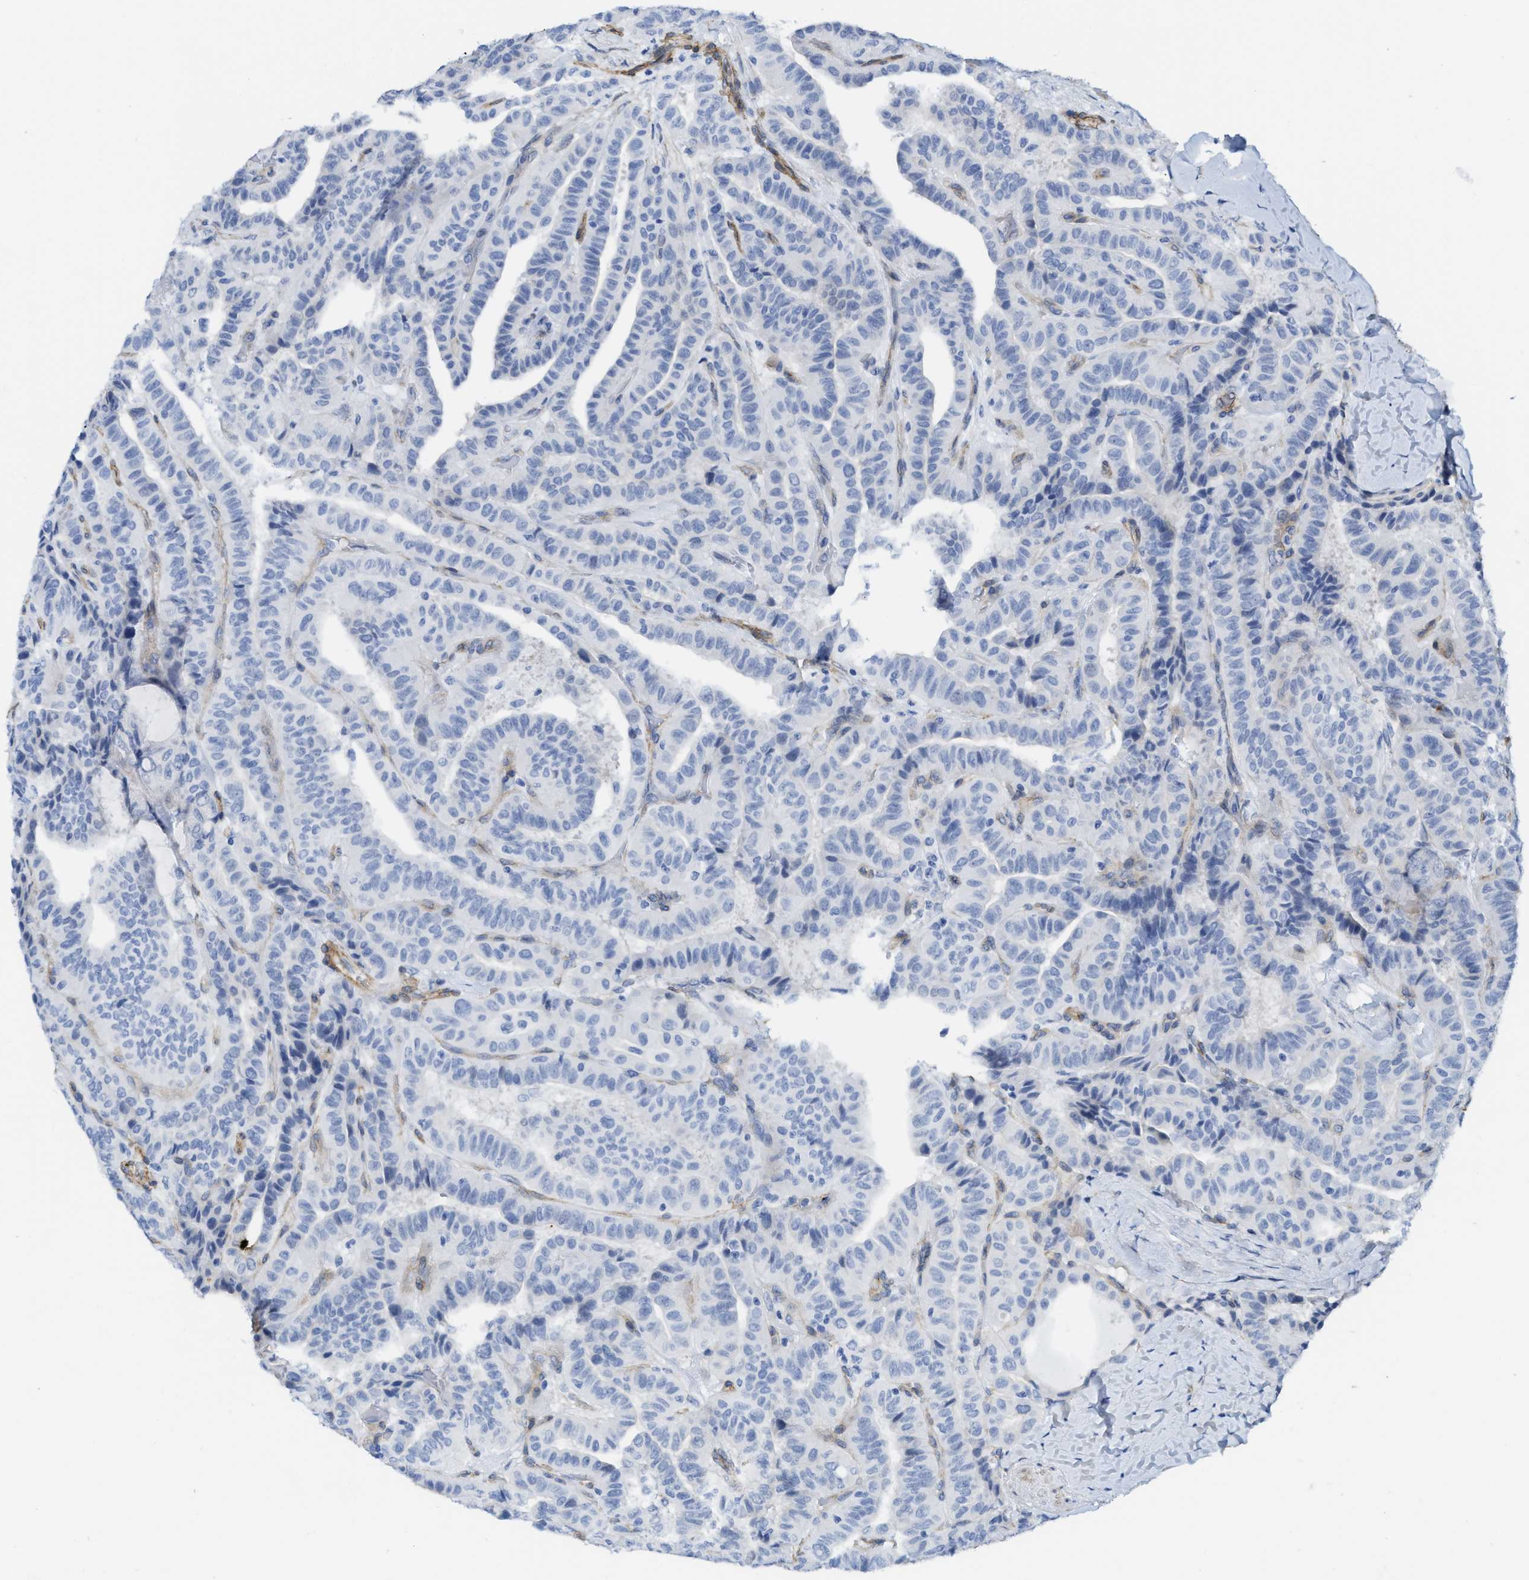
{"staining": {"intensity": "negative", "quantity": "none", "location": "none"}, "tissue": "thyroid cancer", "cell_type": "Tumor cells", "image_type": "cancer", "snomed": [{"axis": "morphology", "description": "Papillary adenocarcinoma, NOS"}, {"axis": "topography", "description": "Thyroid gland"}], "caption": "This is an IHC image of thyroid cancer (papillary adenocarcinoma). There is no expression in tumor cells.", "gene": "TUB", "patient": {"sex": "male", "age": 77}}